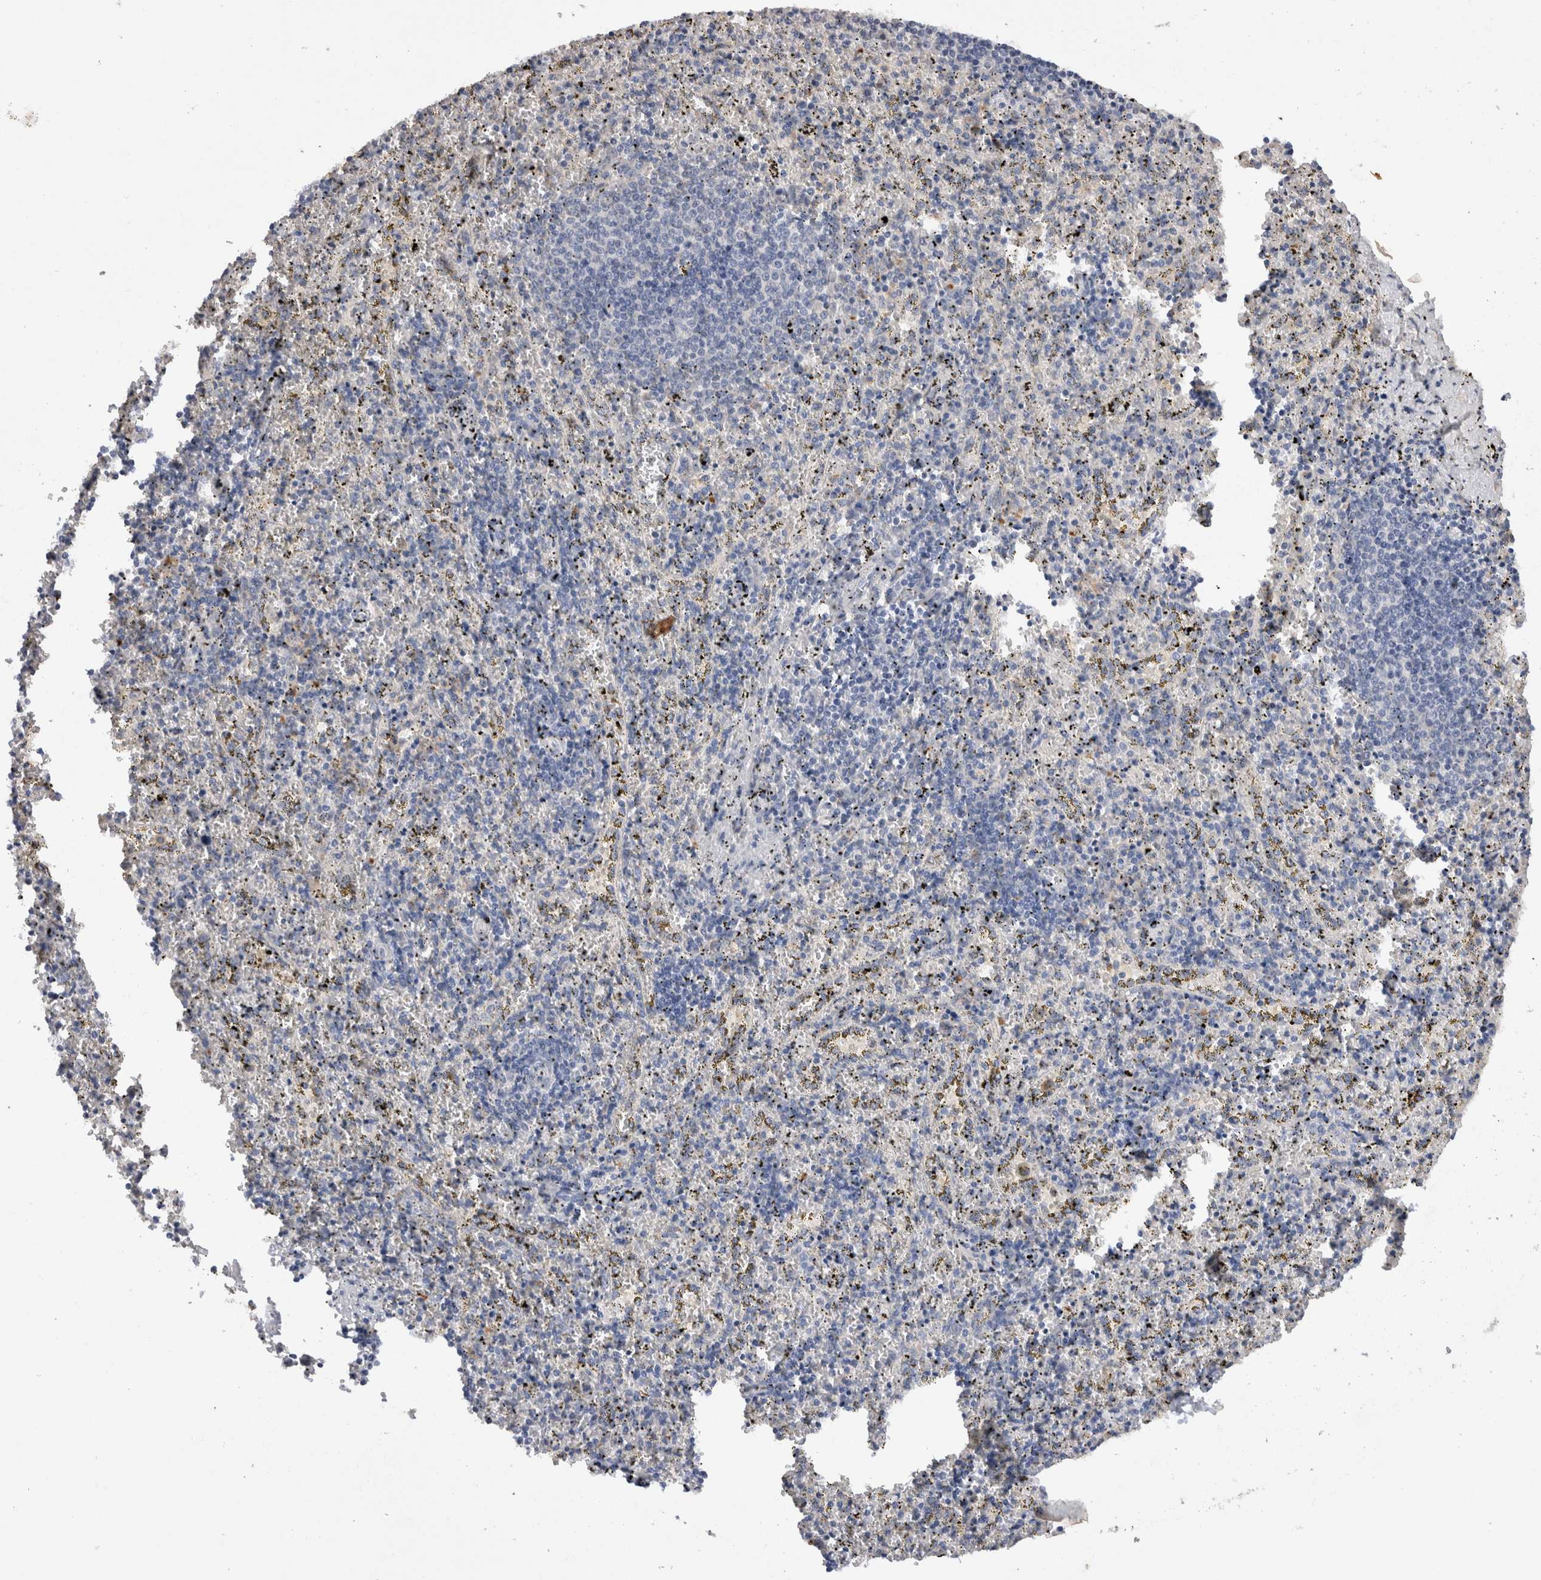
{"staining": {"intensity": "negative", "quantity": "none", "location": "none"}, "tissue": "spleen", "cell_type": "Cells in red pulp", "image_type": "normal", "snomed": [{"axis": "morphology", "description": "Normal tissue, NOS"}, {"axis": "topography", "description": "Spleen"}], "caption": "Immunohistochemistry micrograph of unremarkable spleen: spleen stained with DAB displays no significant protein positivity in cells in red pulp. (Brightfield microscopy of DAB immunohistochemistry at high magnification).", "gene": "VSIG4", "patient": {"sex": "male", "age": 11}}